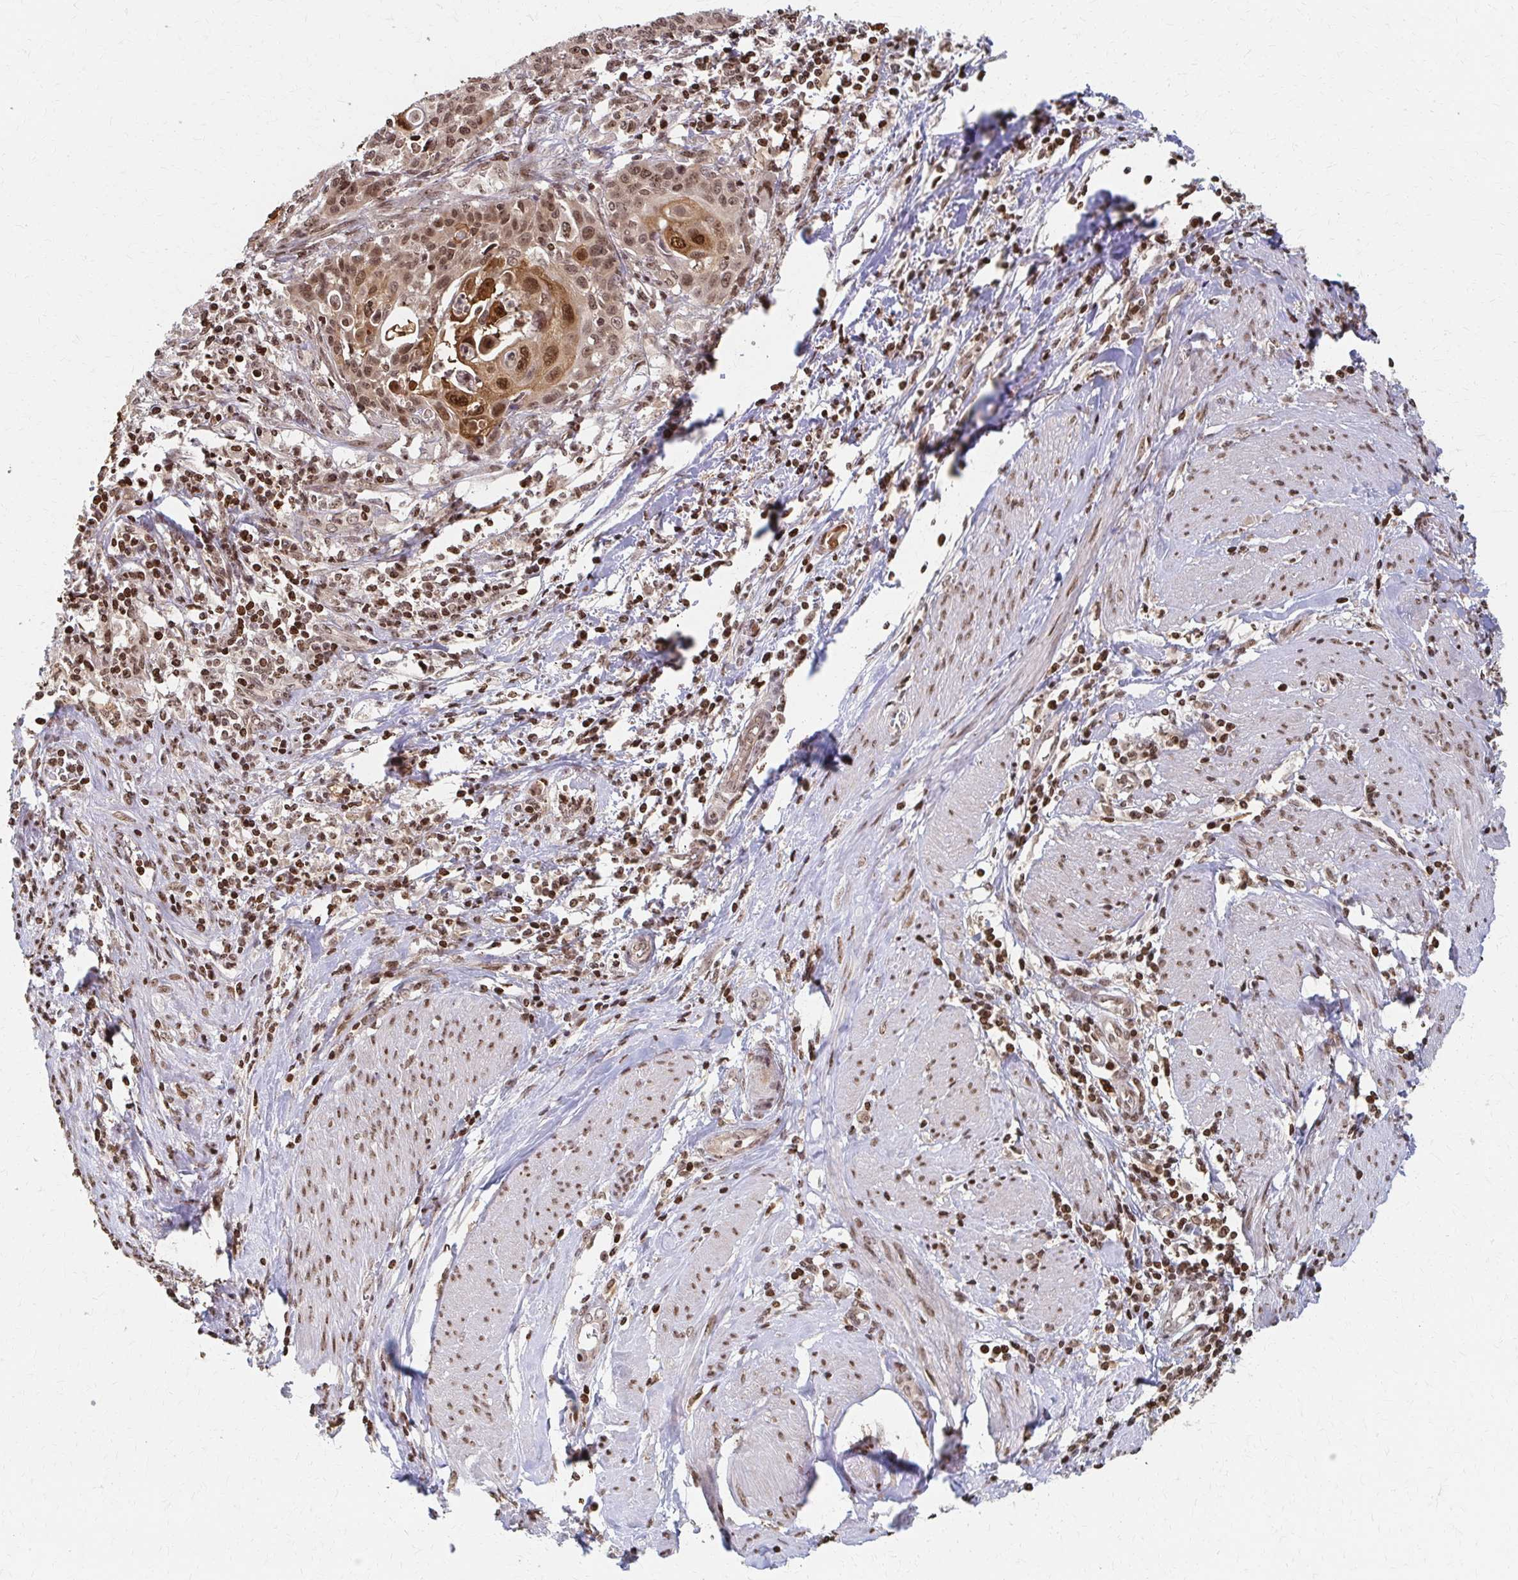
{"staining": {"intensity": "moderate", "quantity": ">75%", "location": "nuclear"}, "tissue": "cervical cancer", "cell_type": "Tumor cells", "image_type": "cancer", "snomed": [{"axis": "morphology", "description": "Squamous cell carcinoma, NOS"}, {"axis": "topography", "description": "Cervix"}], "caption": "Immunohistochemical staining of cervical cancer reveals medium levels of moderate nuclear expression in about >75% of tumor cells. (Brightfield microscopy of DAB IHC at high magnification).", "gene": "PSMD7", "patient": {"sex": "female", "age": 65}}